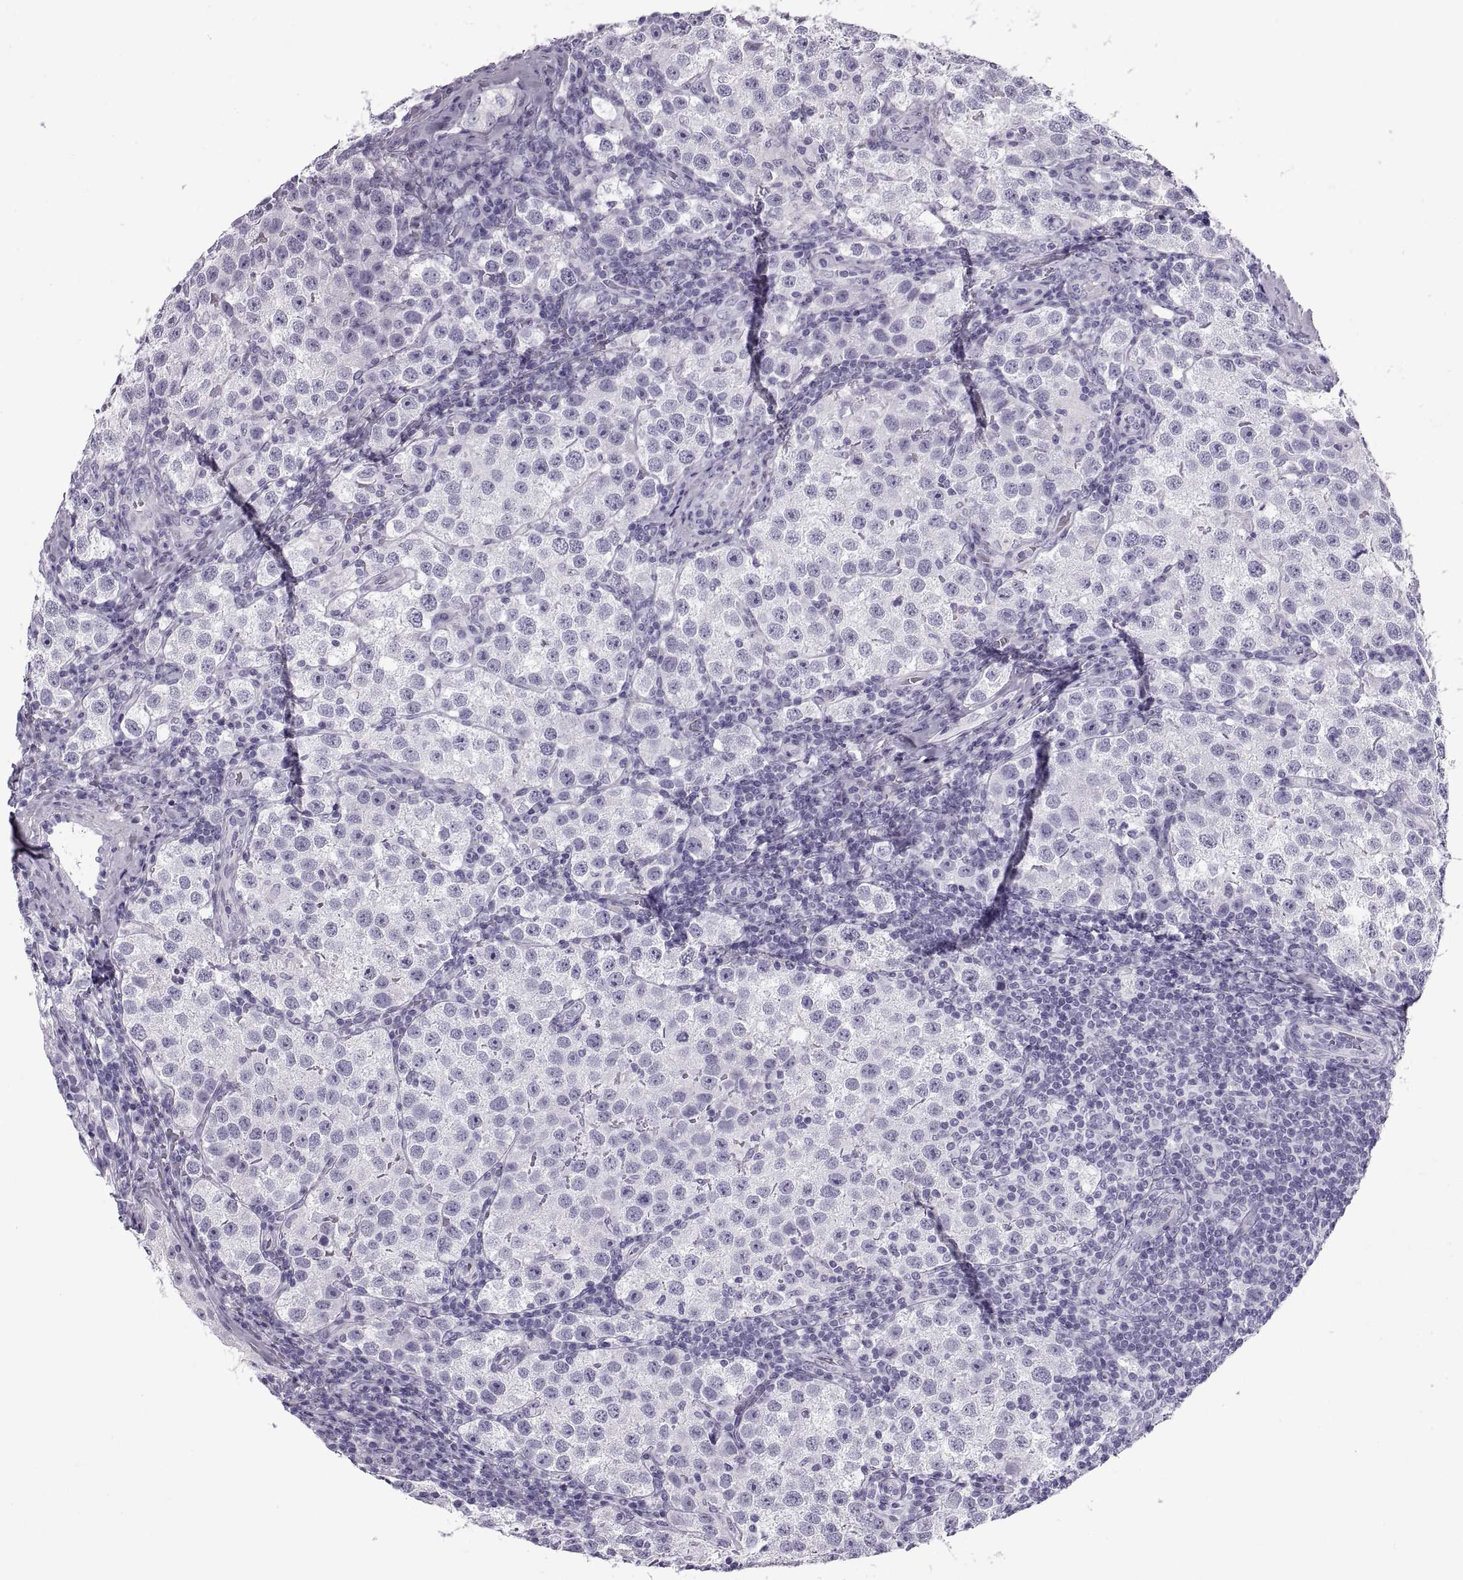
{"staining": {"intensity": "negative", "quantity": "none", "location": "none"}, "tissue": "testis cancer", "cell_type": "Tumor cells", "image_type": "cancer", "snomed": [{"axis": "morphology", "description": "Seminoma, NOS"}, {"axis": "topography", "description": "Testis"}], "caption": "The histopathology image demonstrates no significant positivity in tumor cells of testis cancer.", "gene": "RLBP1", "patient": {"sex": "male", "age": 37}}